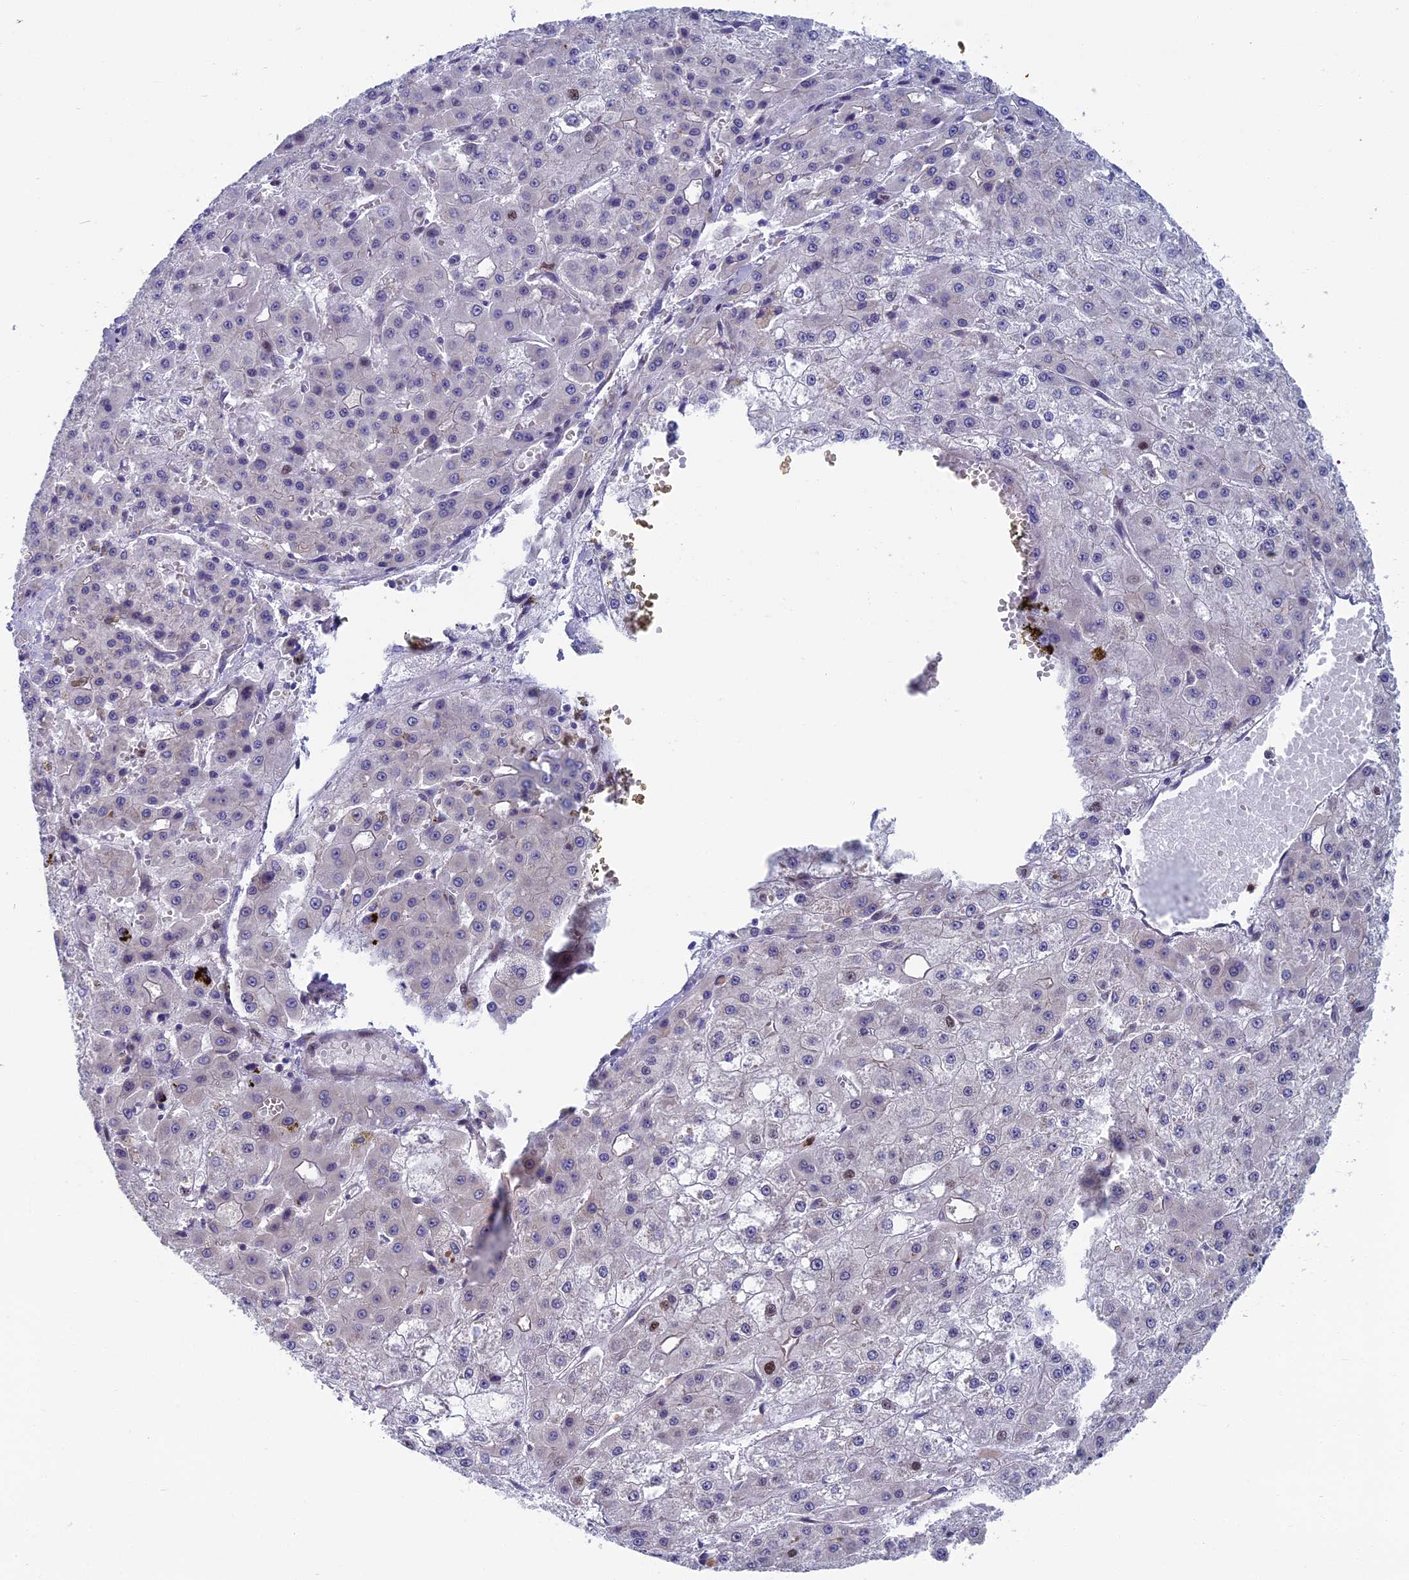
{"staining": {"intensity": "negative", "quantity": "none", "location": "none"}, "tissue": "liver cancer", "cell_type": "Tumor cells", "image_type": "cancer", "snomed": [{"axis": "morphology", "description": "Carcinoma, Hepatocellular, NOS"}, {"axis": "topography", "description": "Liver"}], "caption": "Tumor cells are negative for protein expression in human liver cancer. (DAB immunohistochemistry with hematoxylin counter stain).", "gene": "LIG1", "patient": {"sex": "male", "age": 47}}